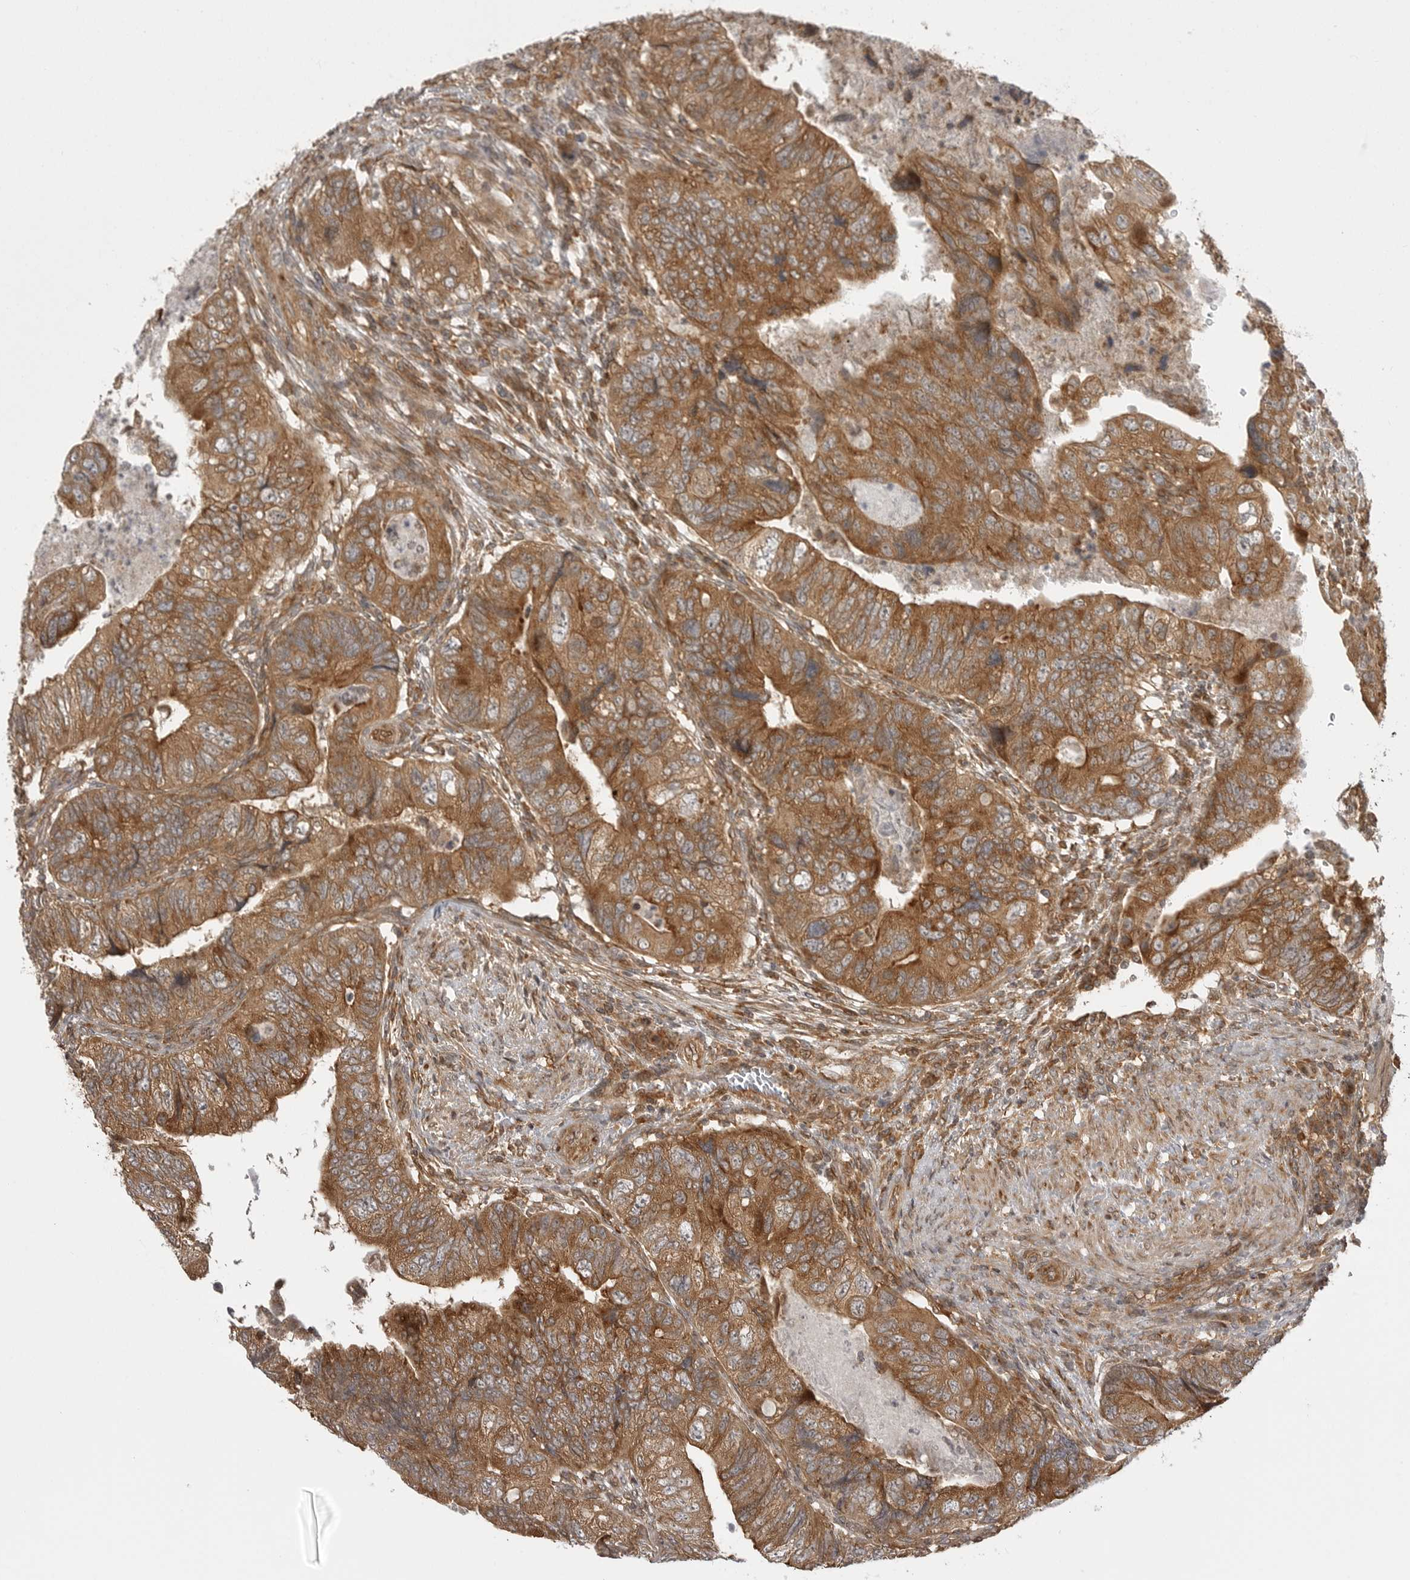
{"staining": {"intensity": "moderate", "quantity": ">75%", "location": "cytoplasmic/membranous"}, "tissue": "colorectal cancer", "cell_type": "Tumor cells", "image_type": "cancer", "snomed": [{"axis": "morphology", "description": "Adenocarcinoma, NOS"}, {"axis": "topography", "description": "Rectum"}], "caption": "This micrograph exhibits IHC staining of colorectal cancer, with medium moderate cytoplasmic/membranous expression in about >75% of tumor cells.", "gene": "FAT3", "patient": {"sex": "male", "age": 63}}